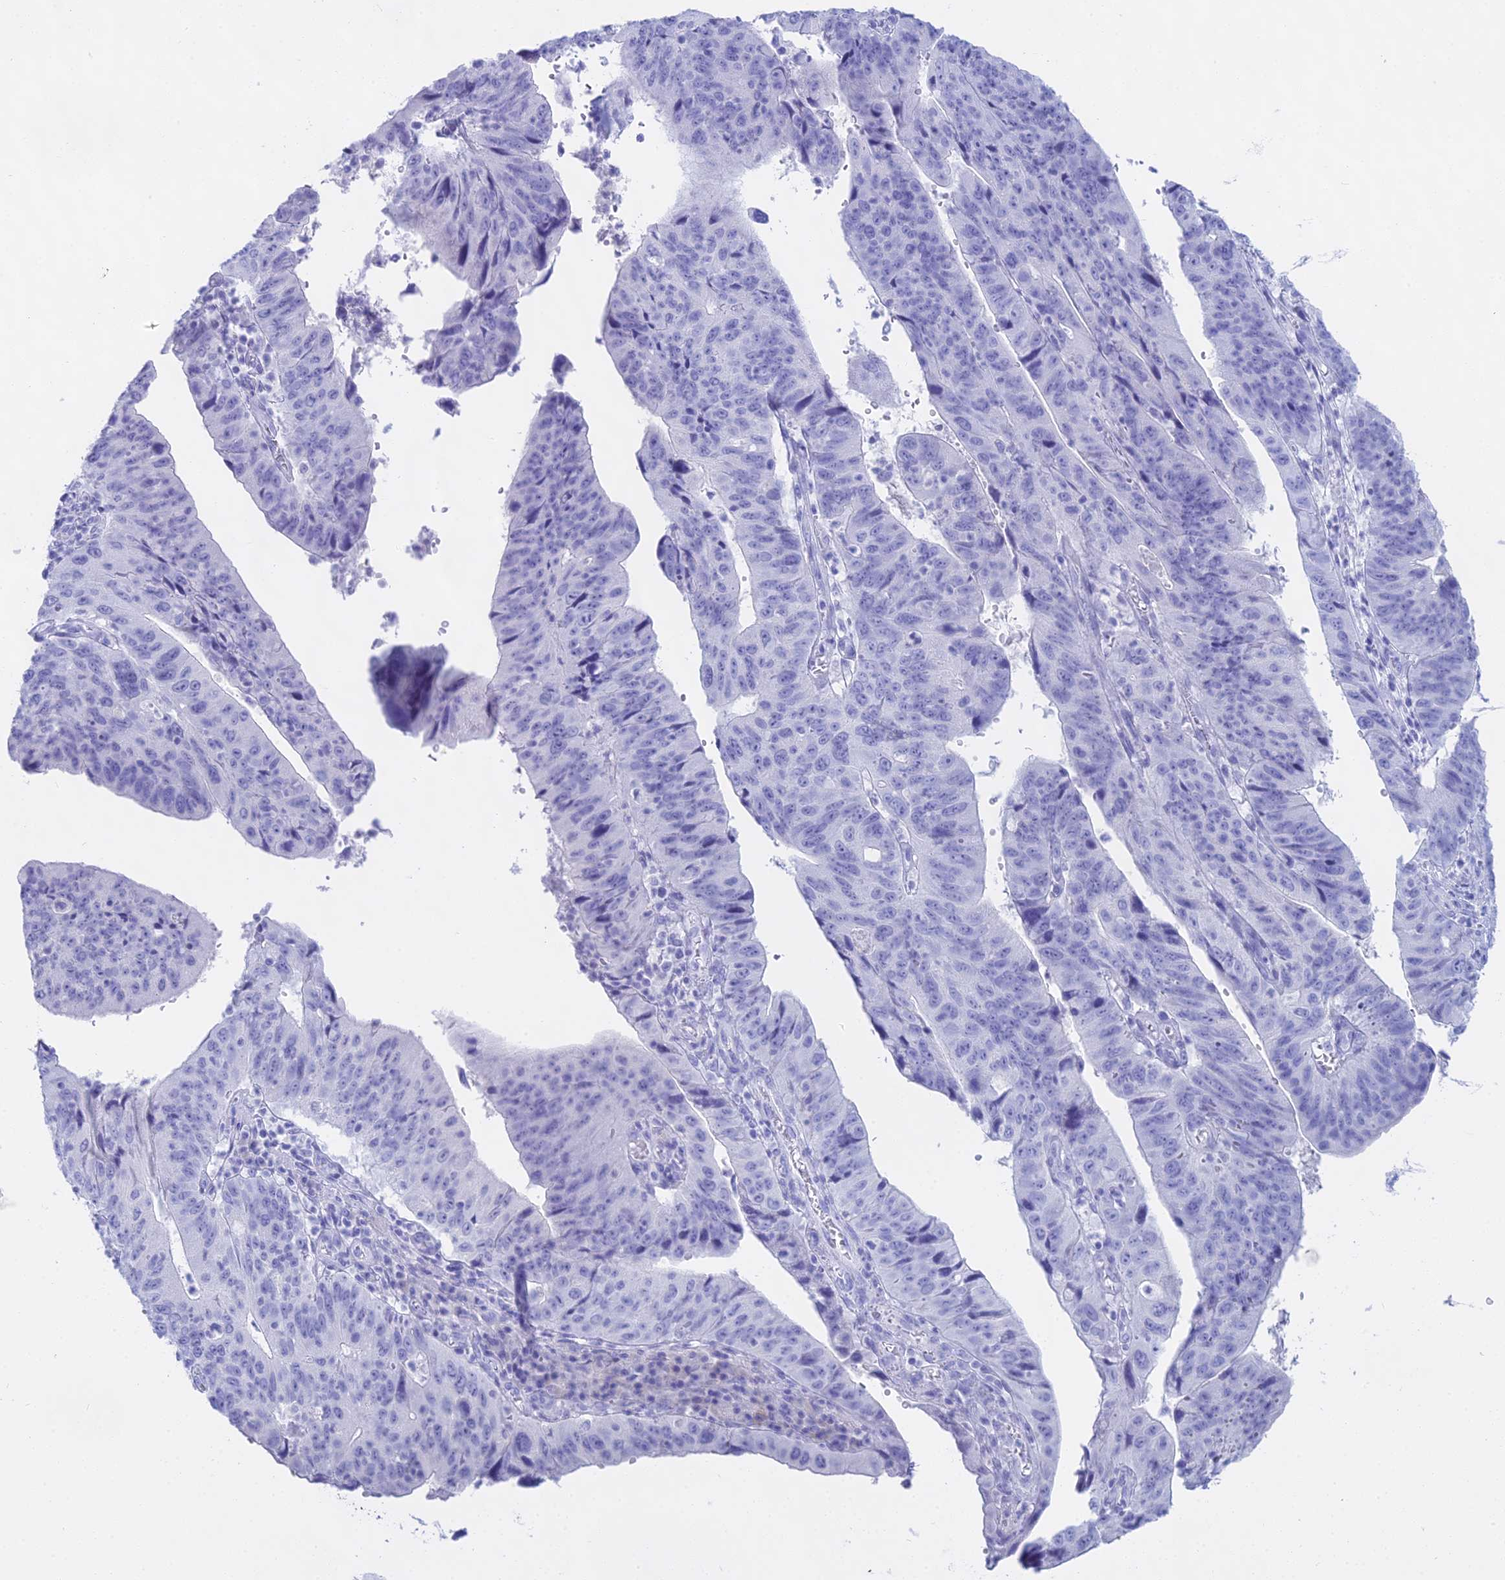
{"staining": {"intensity": "negative", "quantity": "none", "location": "none"}, "tissue": "stomach cancer", "cell_type": "Tumor cells", "image_type": "cancer", "snomed": [{"axis": "morphology", "description": "Adenocarcinoma, NOS"}, {"axis": "topography", "description": "Stomach"}], "caption": "DAB immunohistochemical staining of human stomach cancer (adenocarcinoma) displays no significant staining in tumor cells.", "gene": "CGB2", "patient": {"sex": "male", "age": 59}}